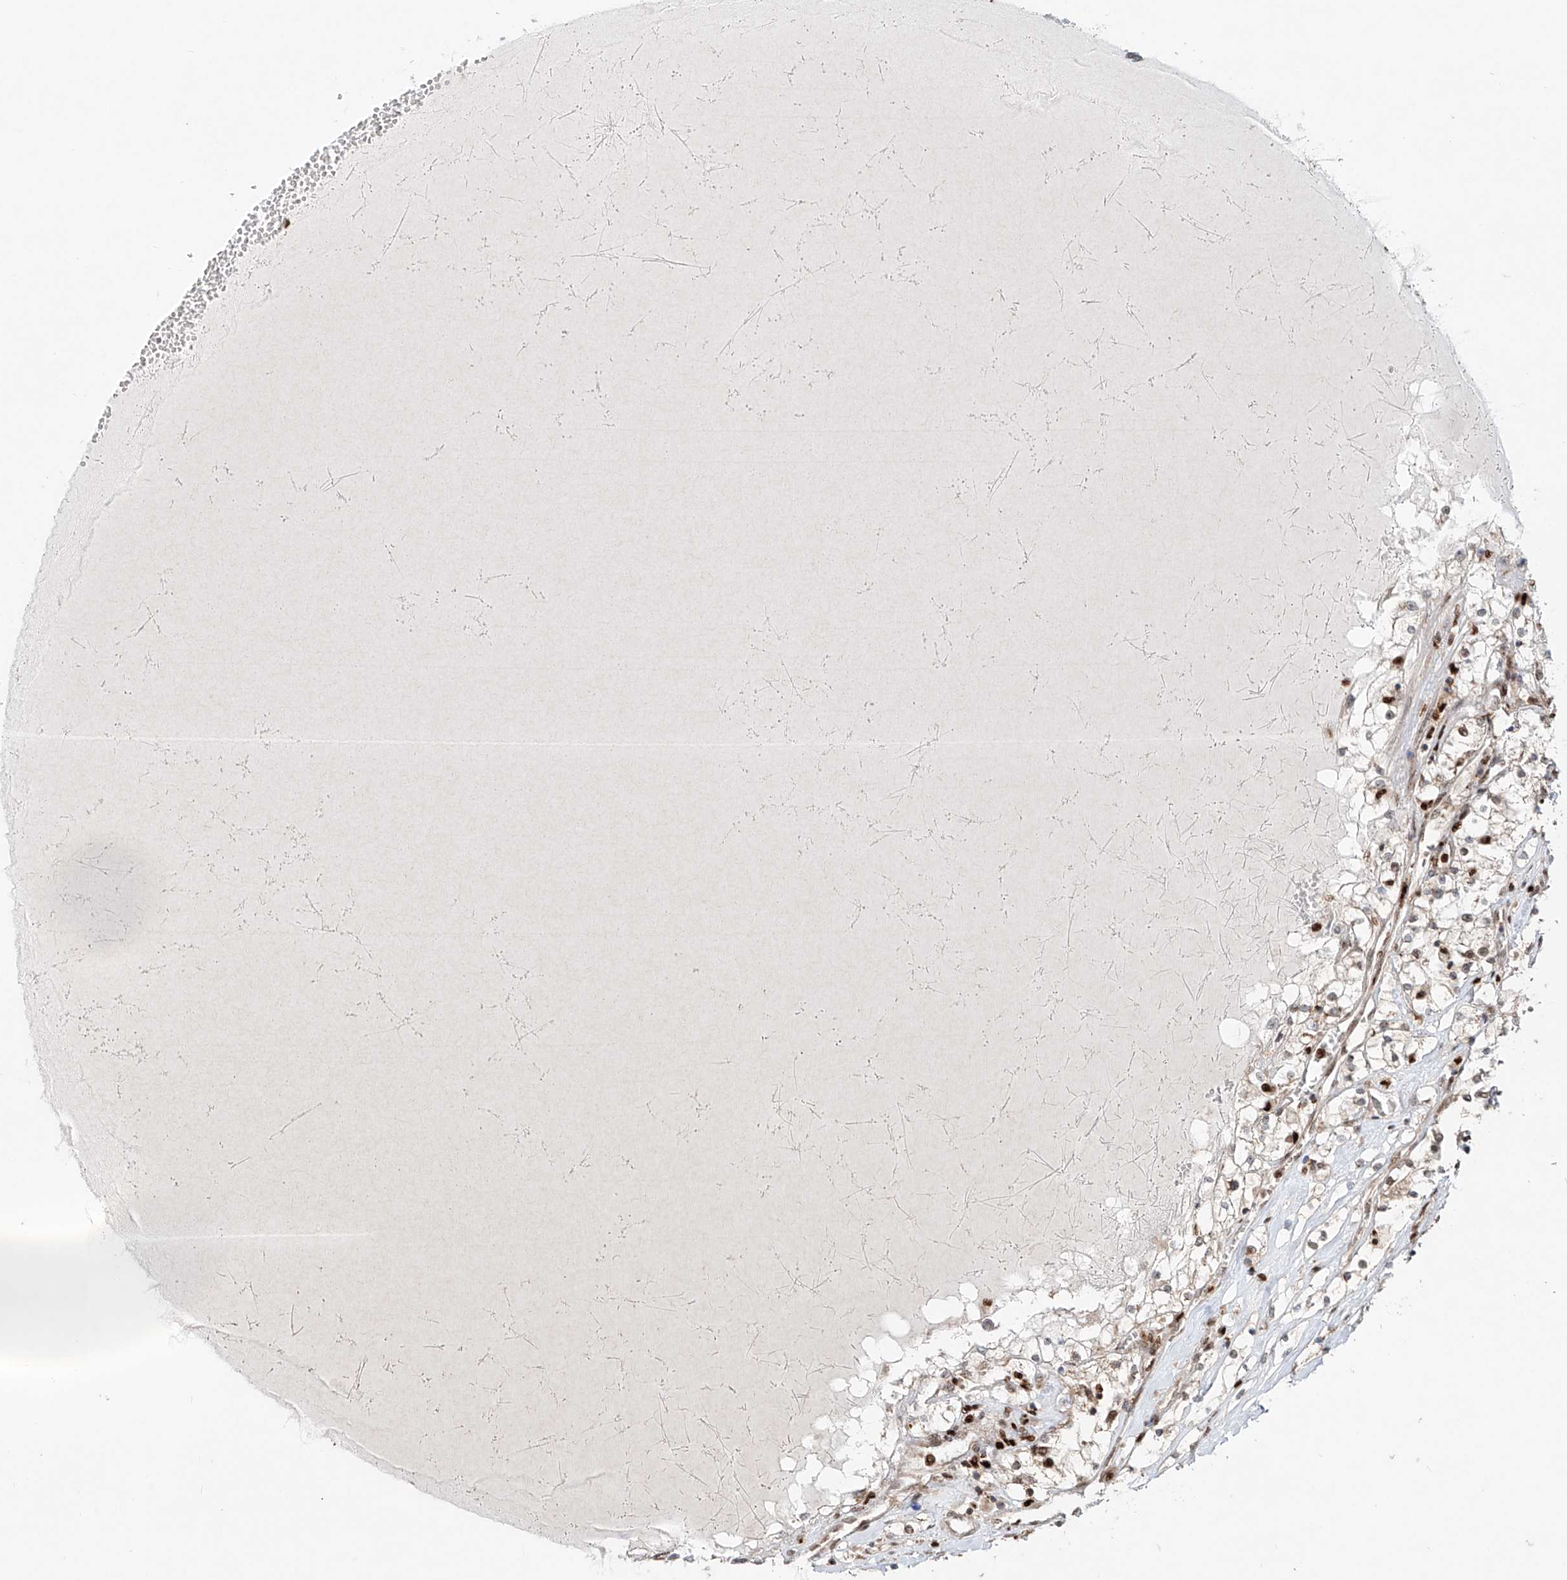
{"staining": {"intensity": "negative", "quantity": "none", "location": "none"}, "tissue": "renal cancer", "cell_type": "Tumor cells", "image_type": "cancer", "snomed": [{"axis": "morphology", "description": "Normal tissue, NOS"}, {"axis": "morphology", "description": "Adenocarcinoma, NOS"}, {"axis": "topography", "description": "Kidney"}], "caption": "IHC of renal cancer (adenocarcinoma) displays no expression in tumor cells.", "gene": "DZIP1L", "patient": {"sex": "male", "age": 68}}